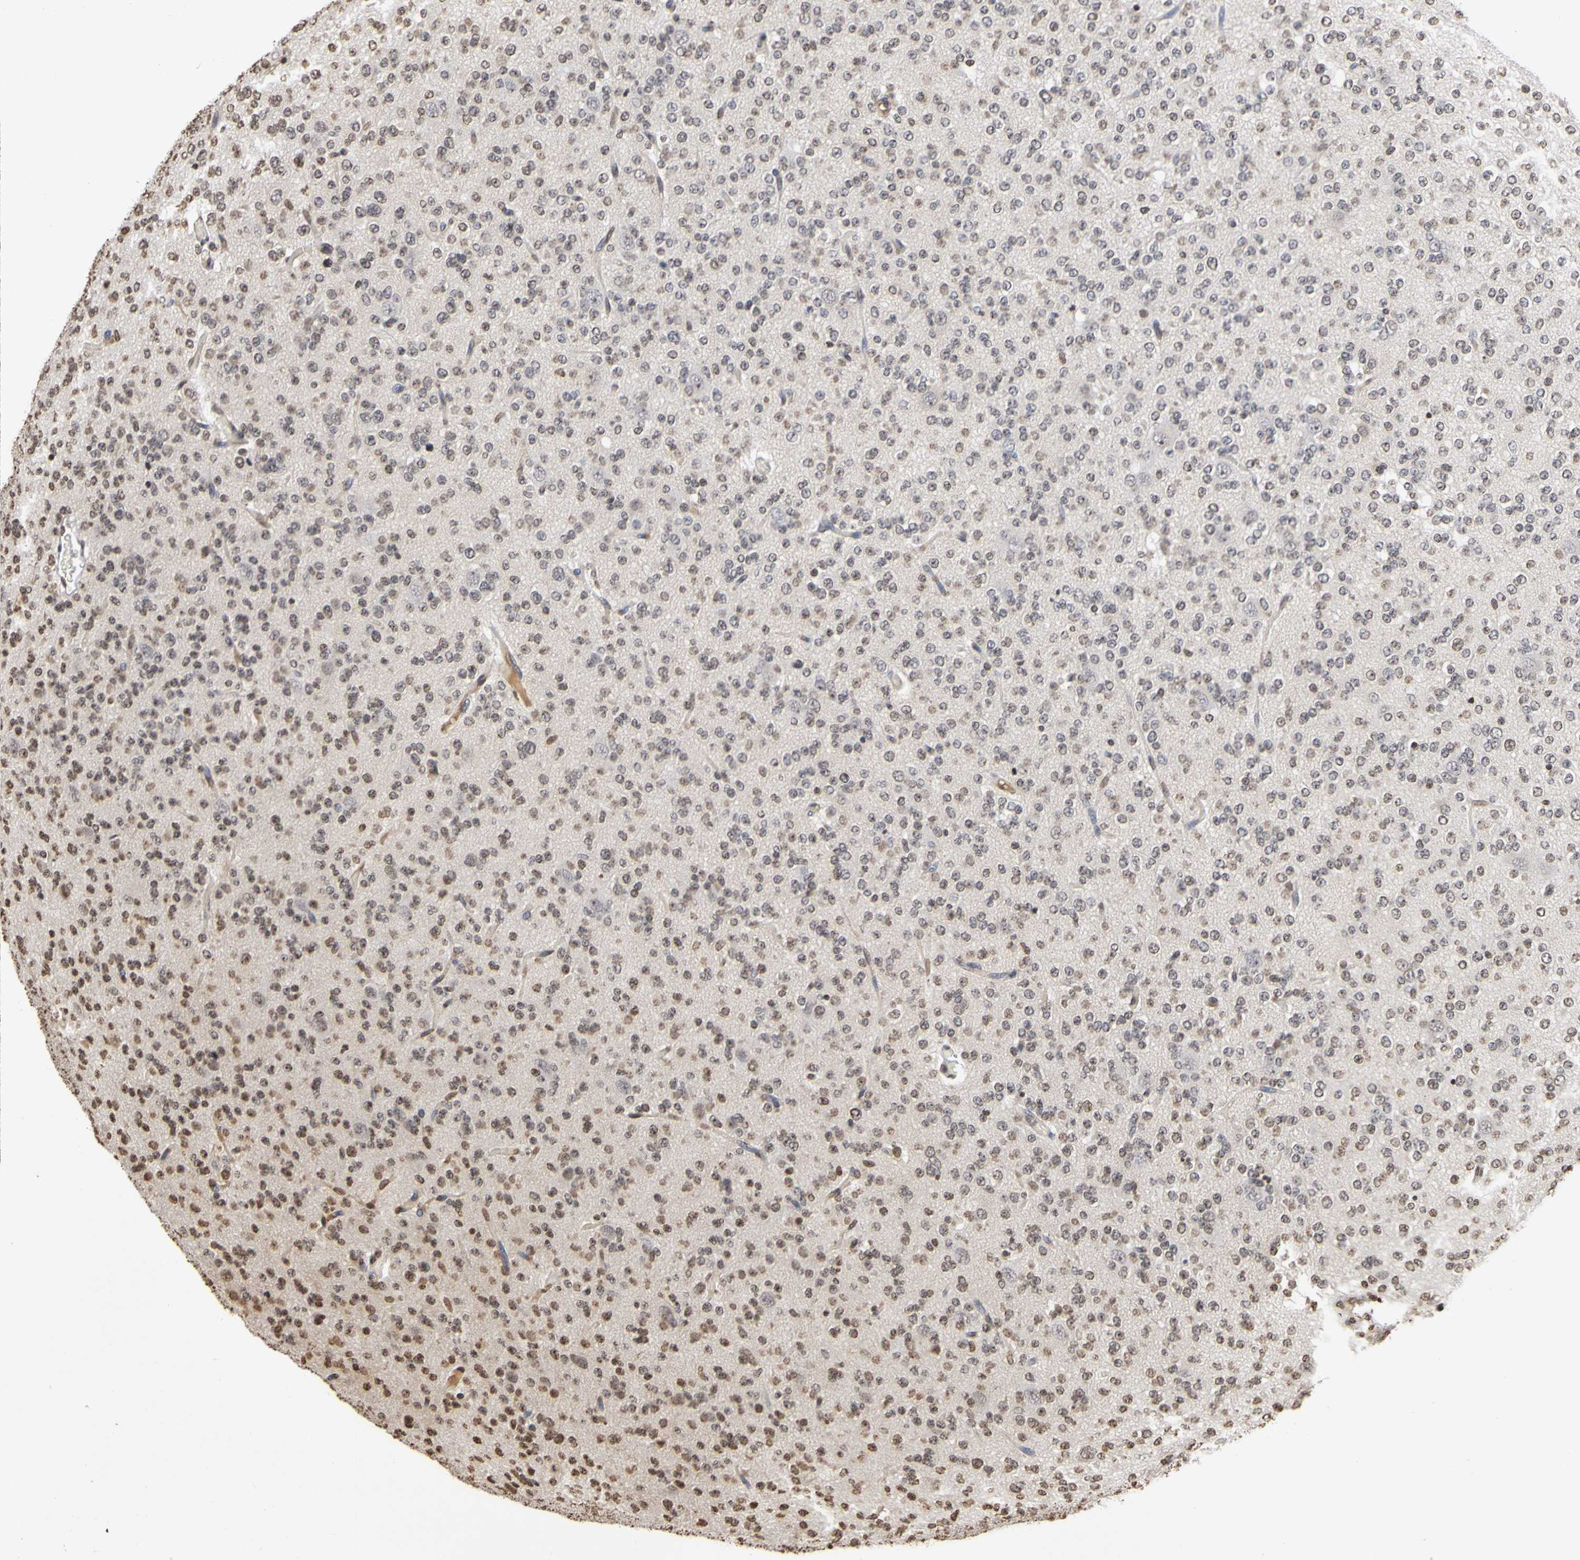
{"staining": {"intensity": "weak", "quantity": "<25%", "location": "nuclear"}, "tissue": "glioma", "cell_type": "Tumor cells", "image_type": "cancer", "snomed": [{"axis": "morphology", "description": "Glioma, malignant, Low grade"}, {"axis": "topography", "description": "Brain"}], "caption": "This is an IHC image of malignant glioma (low-grade). There is no staining in tumor cells.", "gene": "ERCC2", "patient": {"sex": "male", "age": 38}}